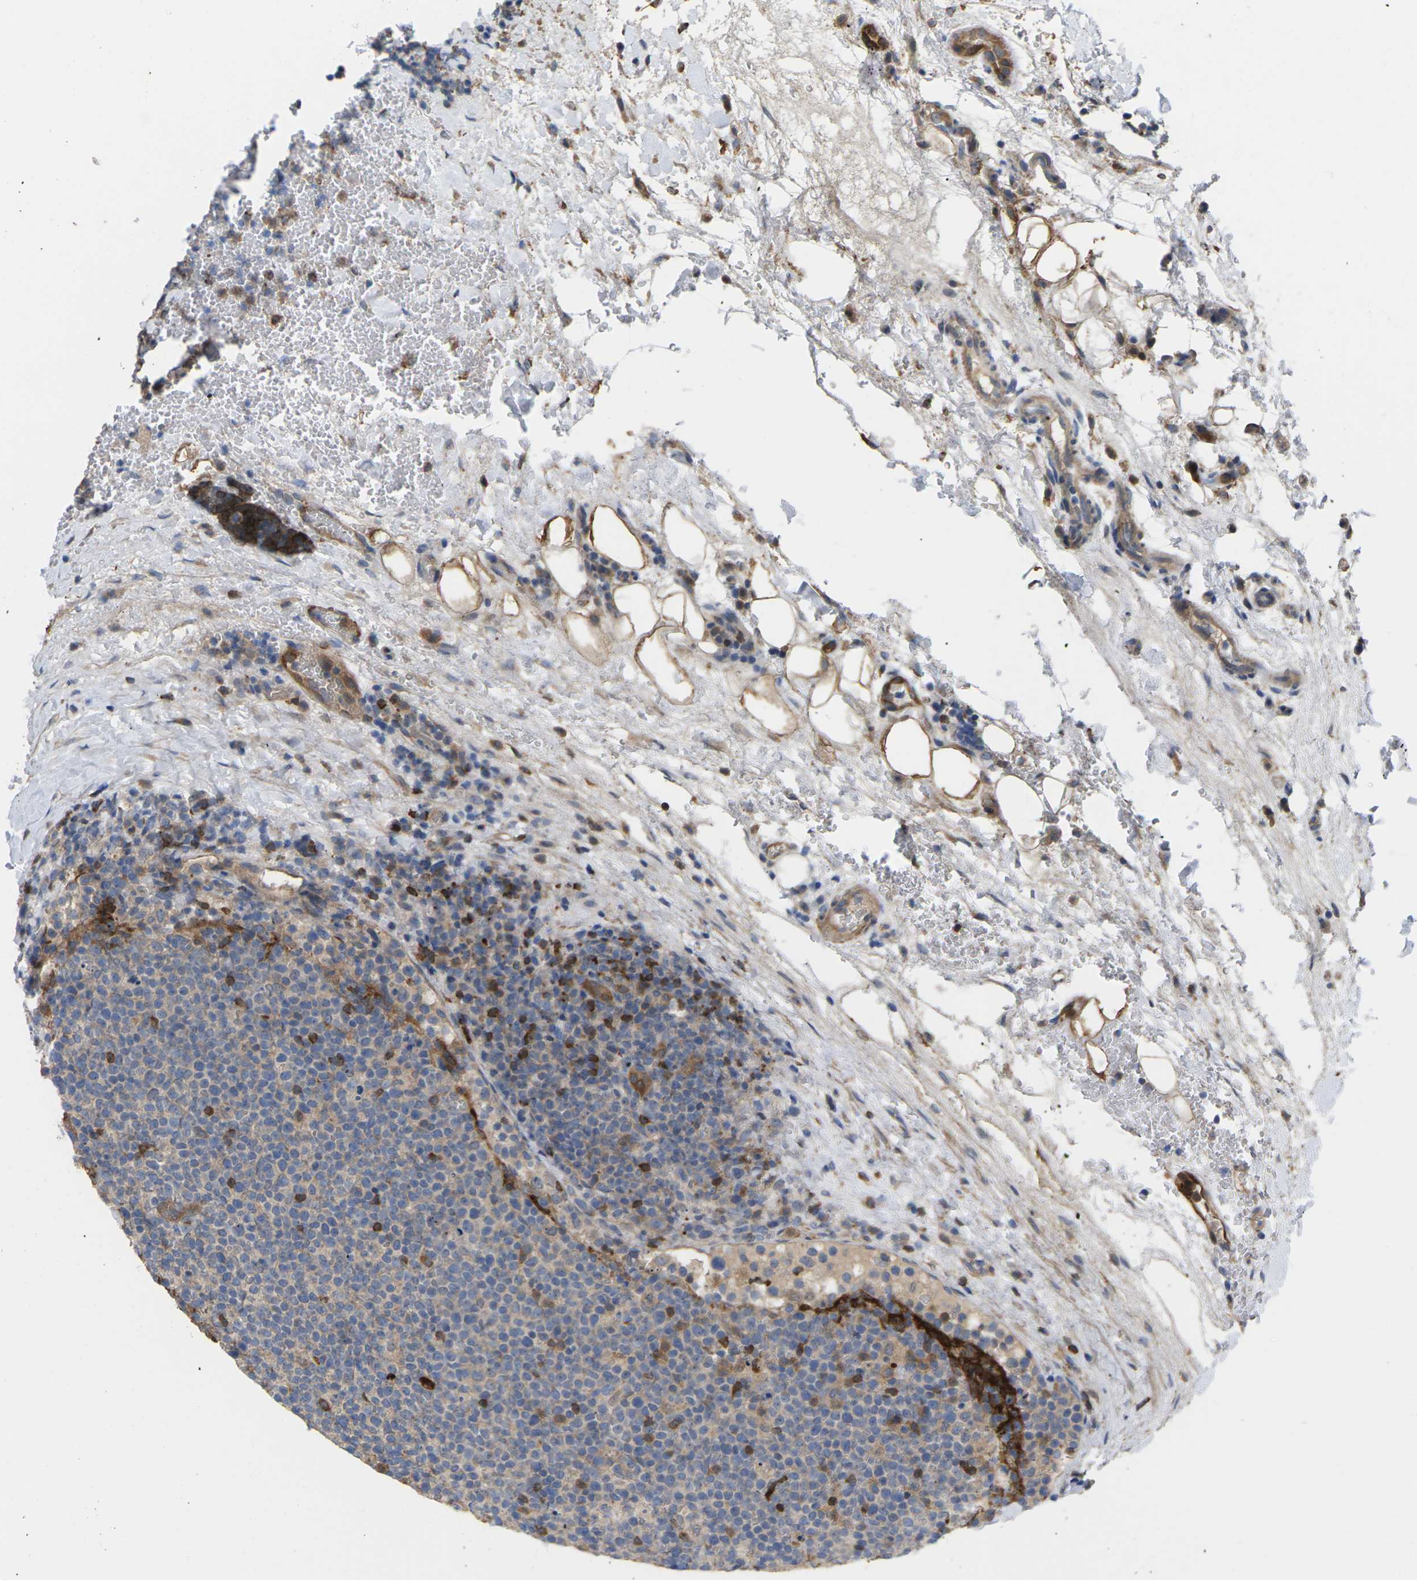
{"staining": {"intensity": "strong", "quantity": "<25%", "location": "cytoplasmic/membranous"}, "tissue": "lymphoma", "cell_type": "Tumor cells", "image_type": "cancer", "snomed": [{"axis": "morphology", "description": "Malignant lymphoma, non-Hodgkin's type, High grade"}, {"axis": "topography", "description": "Lymph node"}], "caption": "Immunohistochemical staining of lymphoma displays medium levels of strong cytoplasmic/membranous protein expression in approximately <25% of tumor cells.", "gene": "TIAM1", "patient": {"sex": "male", "age": 61}}